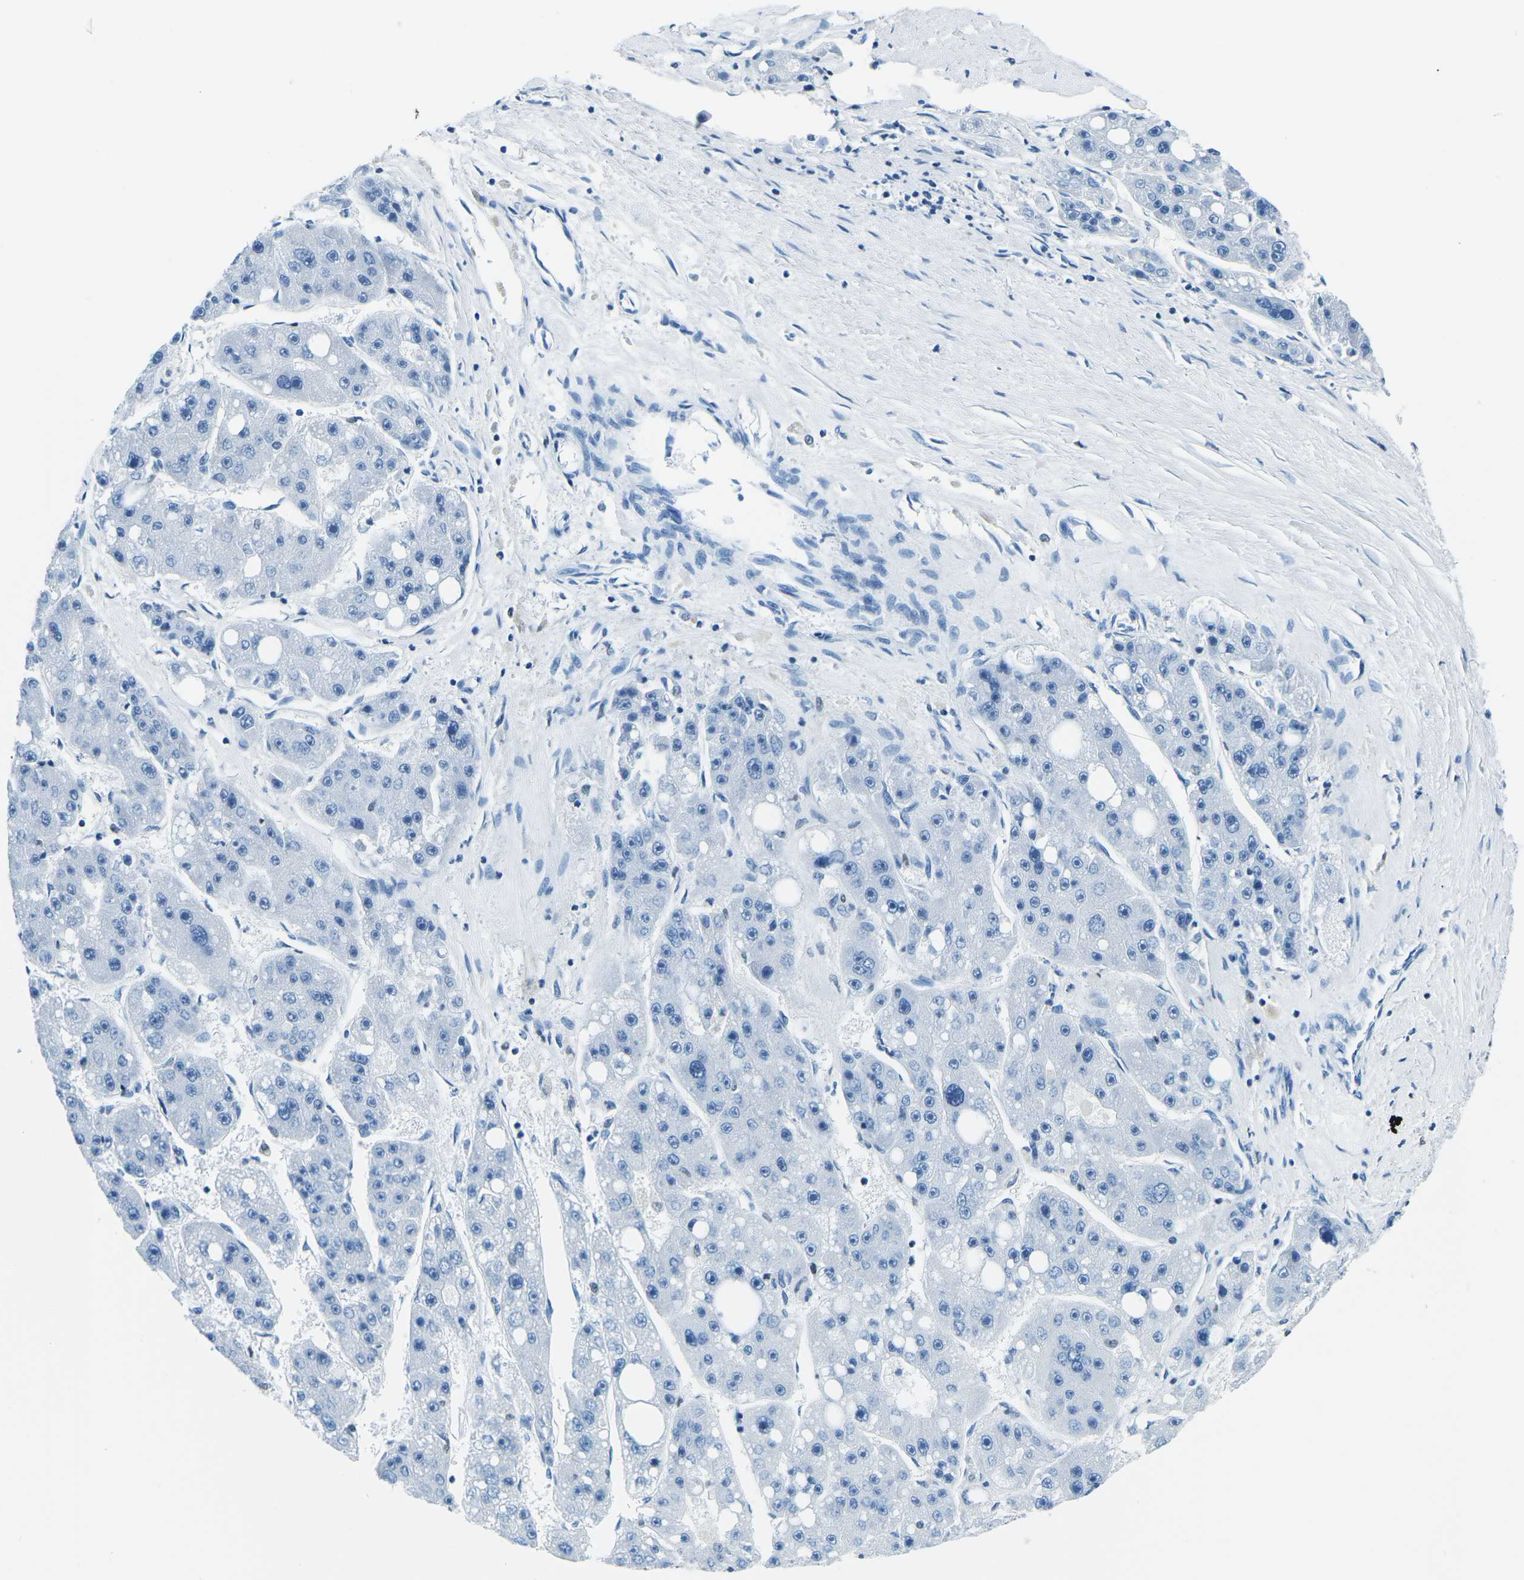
{"staining": {"intensity": "negative", "quantity": "none", "location": "none"}, "tissue": "liver cancer", "cell_type": "Tumor cells", "image_type": "cancer", "snomed": [{"axis": "morphology", "description": "Carcinoma, Hepatocellular, NOS"}, {"axis": "topography", "description": "Liver"}], "caption": "Tumor cells show no significant staining in liver cancer. The staining was performed using DAB (3,3'-diaminobenzidine) to visualize the protein expression in brown, while the nuclei were stained in blue with hematoxylin (Magnification: 20x).", "gene": "CELF2", "patient": {"sex": "female", "age": 61}}